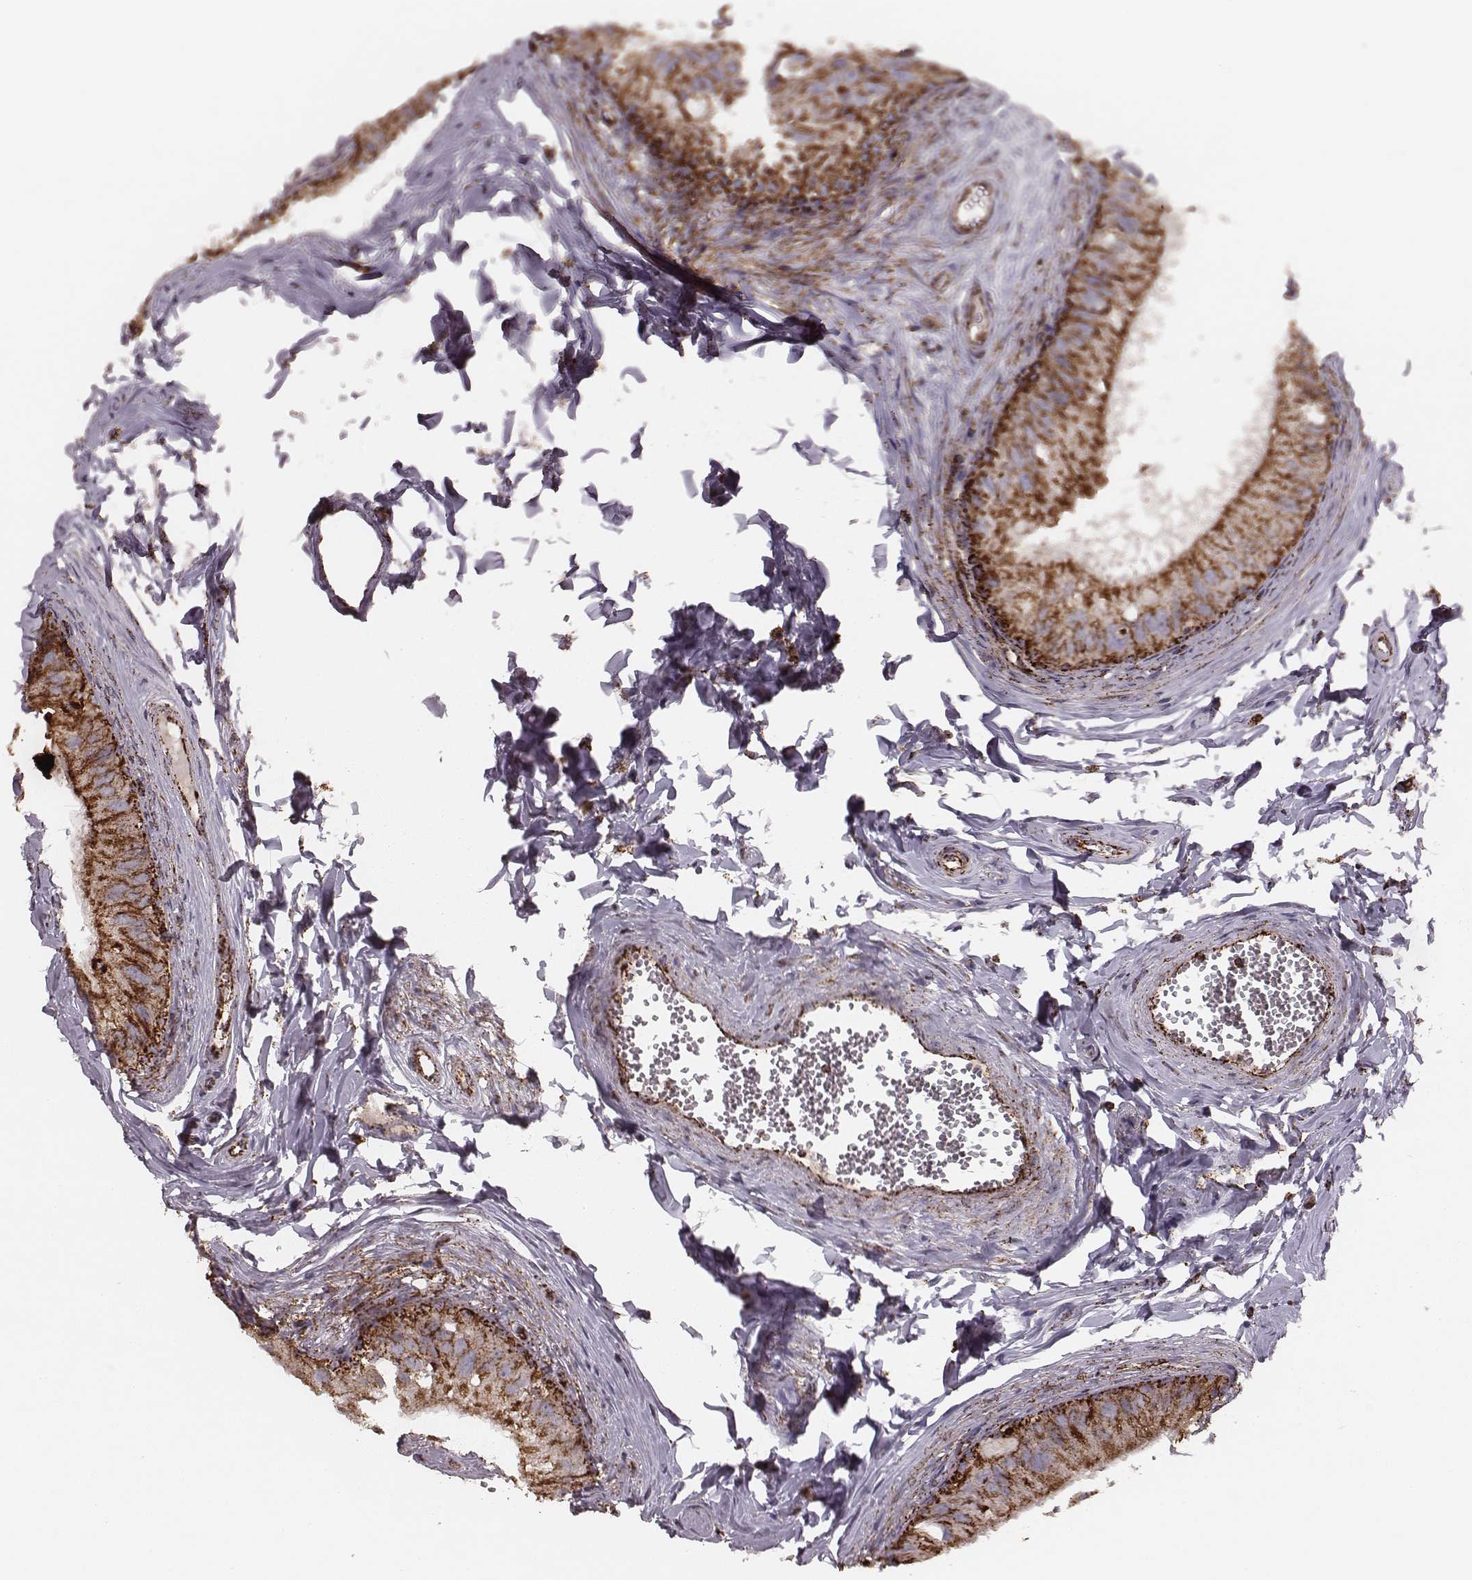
{"staining": {"intensity": "strong", "quantity": ">75%", "location": "cytoplasmic/membranous"}, "tissue": "epididymis", "cell_type": "Glandular cells", "image_type": "normal", "snomed": [{"axis": "morphology", "description": "Normal tissue, NOS"}, {"axis": "topography", "description": "Epididymis"}], "caption": "Immunohistochemical staining of normal human epididymis exhibits >75% levels of strong cytoplasmic/membranous protein expression in about >75% of glandular cells.", "gene": "TUFM", "patient": {"sex": "male", "age": 45}}